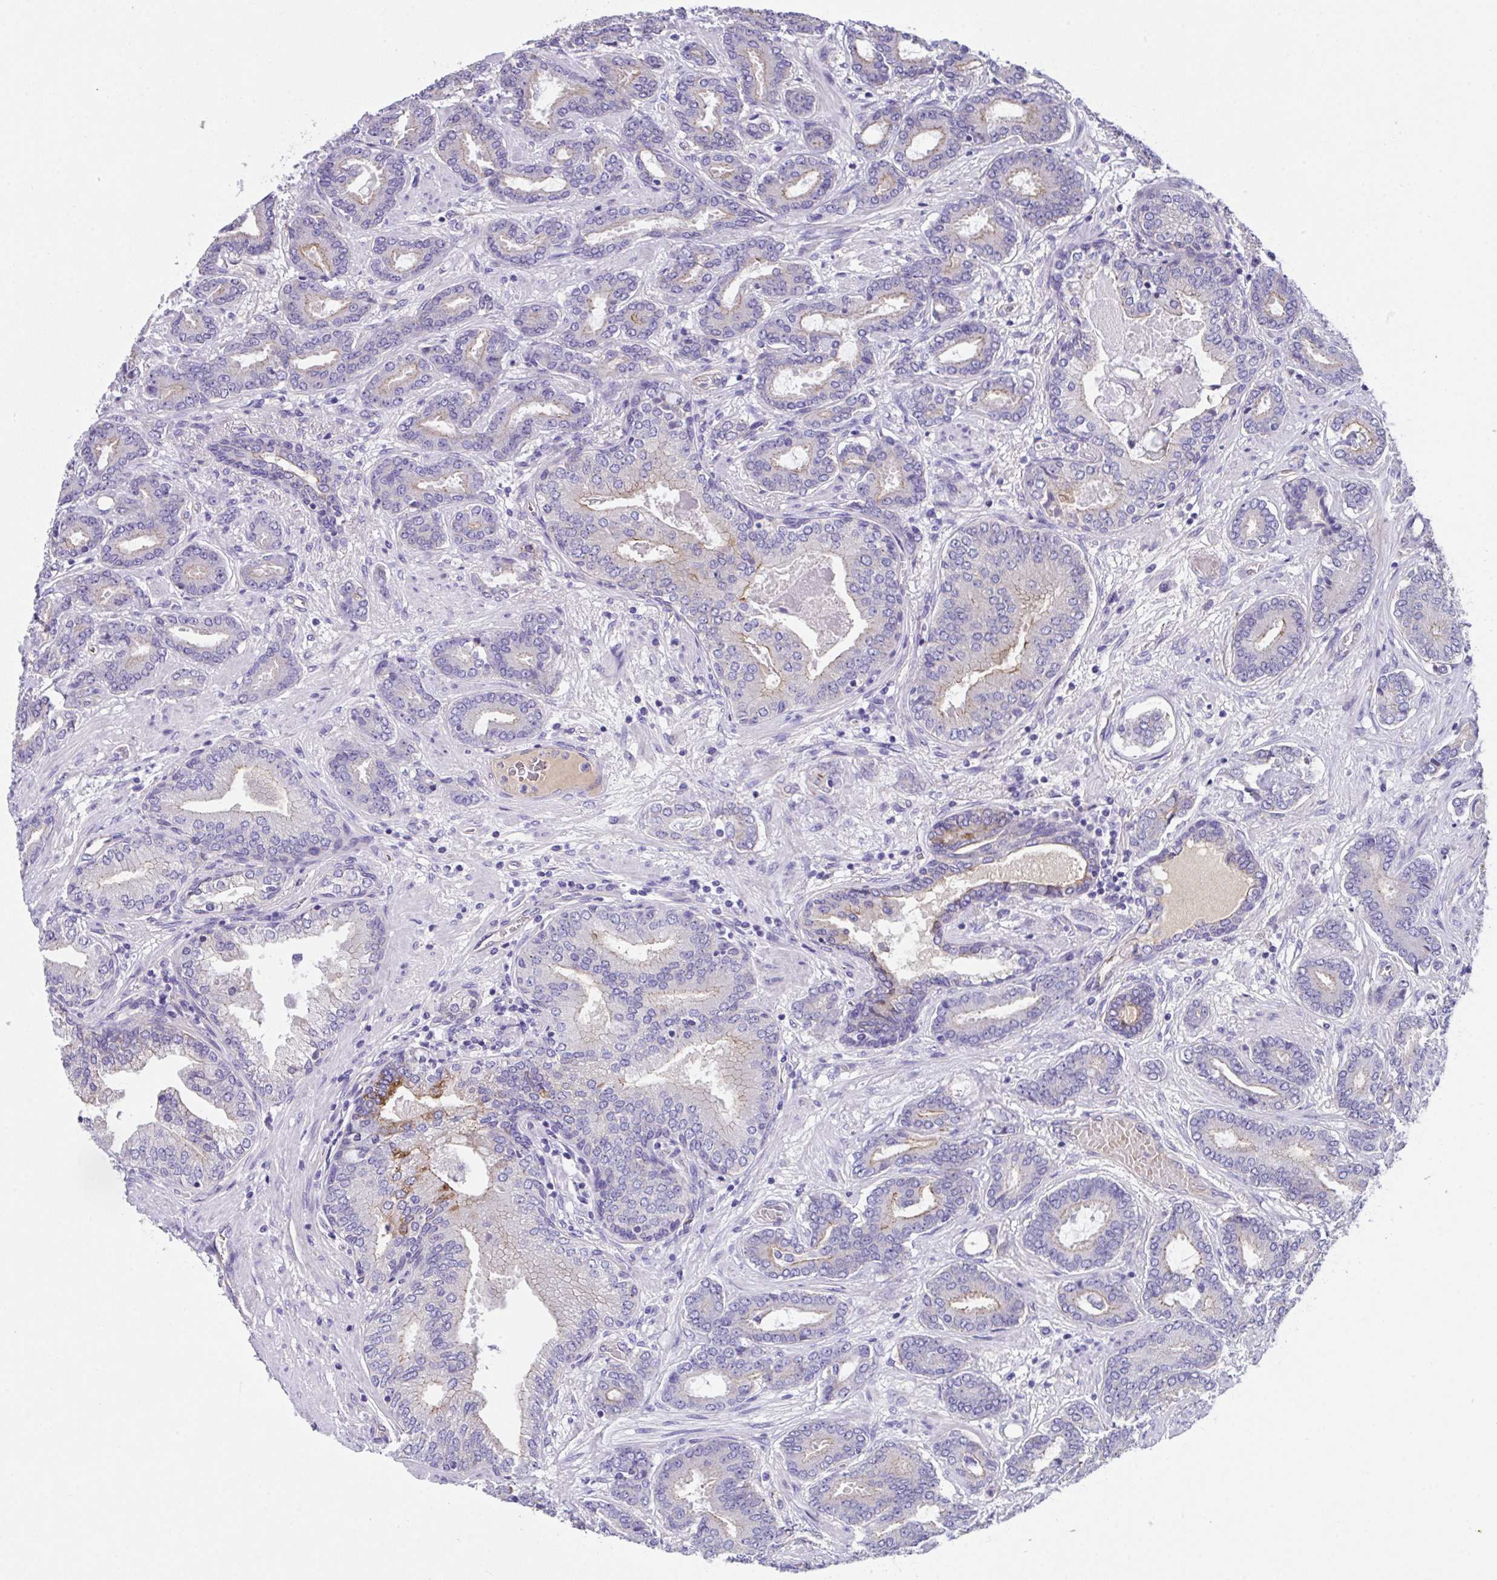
{"staining": {"intensity": "weak", "quantity": "25%-75%", "location": "cytoplasmic/membranous"}, "tissue": "prostate cancer", "cell_type": "Tumor cells", "image_type": "cancer", "snomed": [{"axis": "morphology", "description": "Adenocarcinoma, High grade"}, {"axis": "topography", "description": "Prostate"}], "caption": "A brown stain labels weak cytoplasmic/membranous positivity of a protein in prostate cancer tumor cells. (IHC, brightfield microscopy, high magnification).", "gene": "ZNF813", "patient": {"sex": "male", "age": 62}}